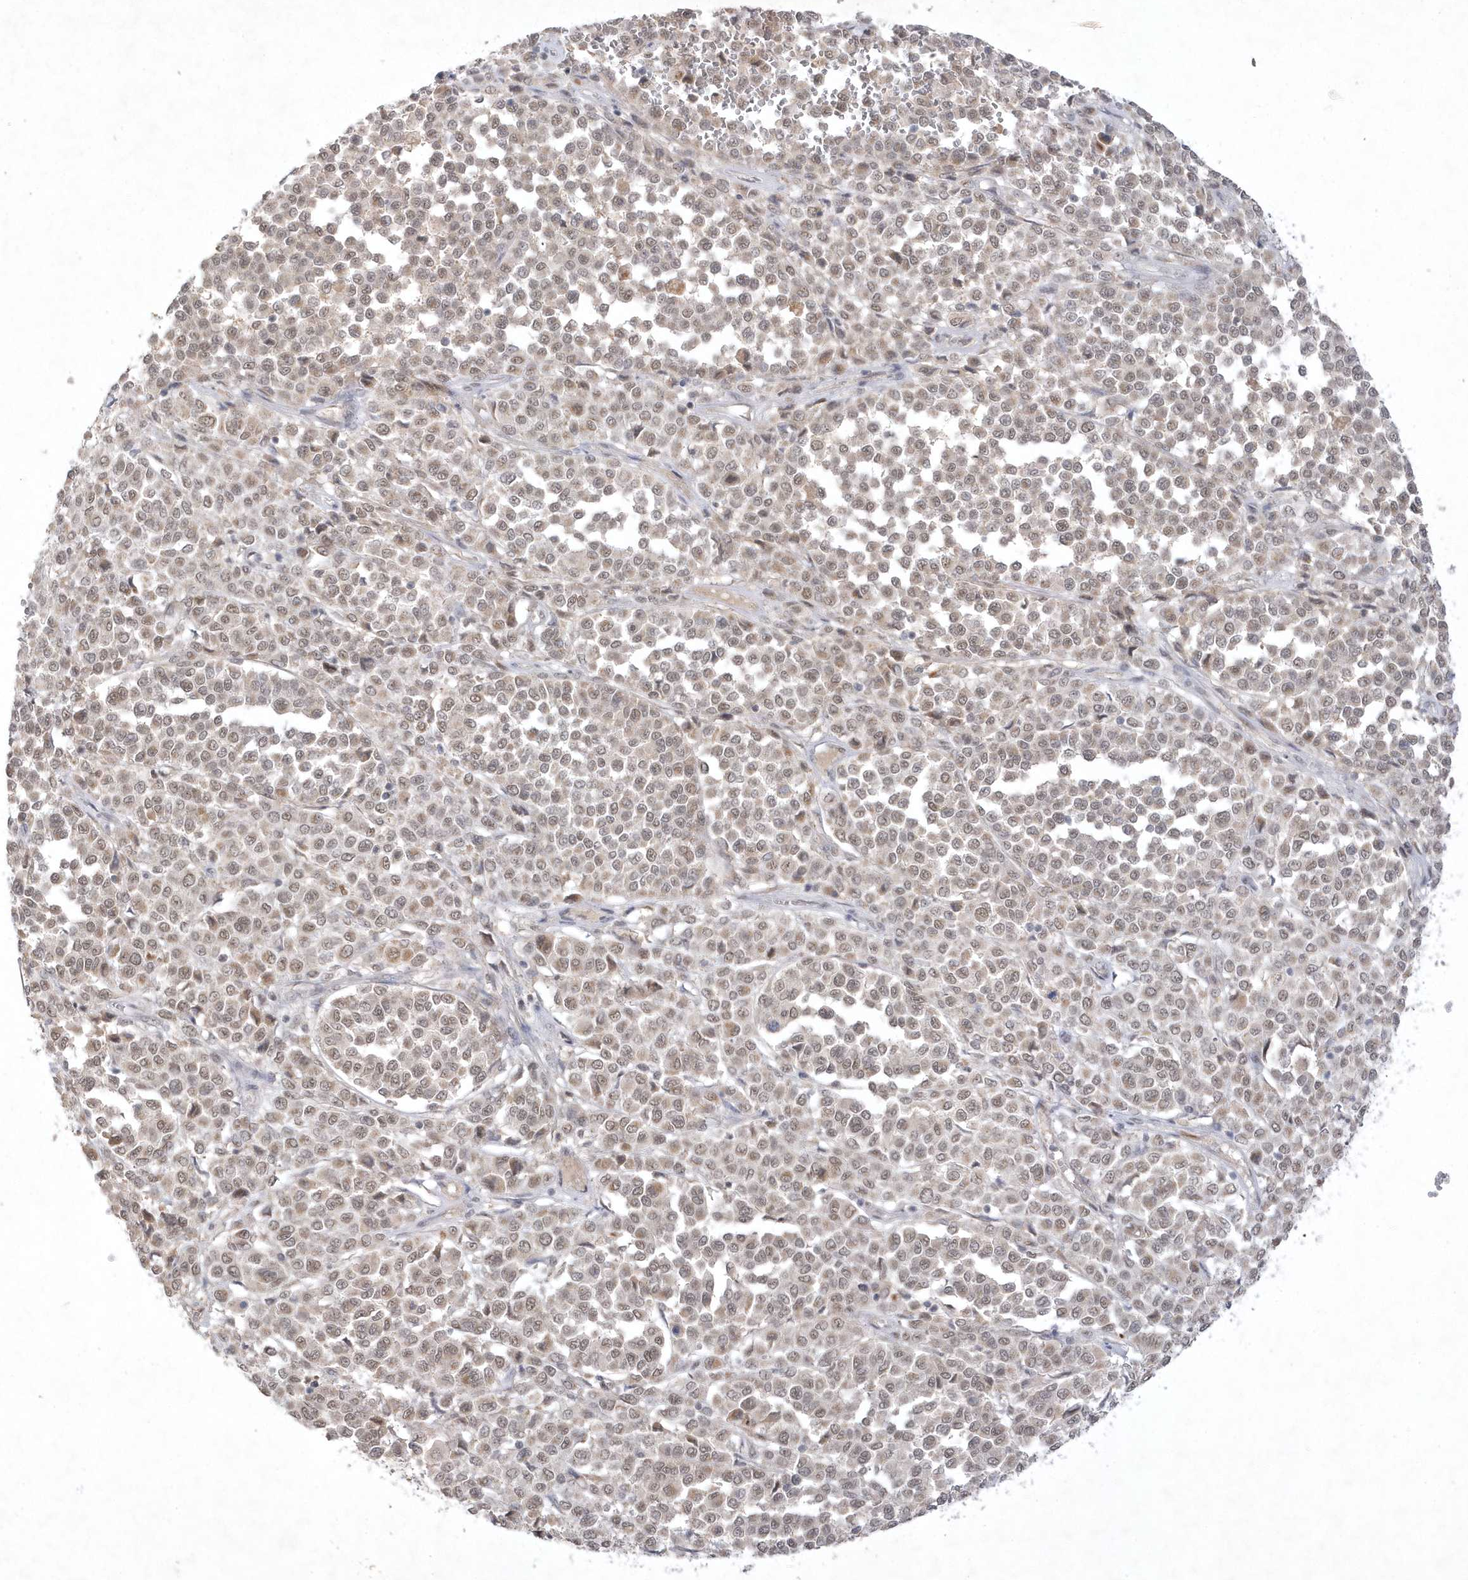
{"staining": {"intensity": "weak", "quantity": "25%-75%", "location": "nuclear"}, "tissue": "melanoma", "cell_type": "Tumor cells", "image_type": "cancer", "snomed": [{"axis": "morphology", "description": "Malignant melanoma, Metastatic site"}, {"axis": "topography", "description": "Pancreas"}], "caption": "Weak nuclear expression for a protein is appreciated in approximately 25%-75% of tumor cells of malignant melanoma (metastatic site) using immunohistochemistry (IHC).", "gene": "CPSF3", "patient": {"sex": "female", "age": 30}}